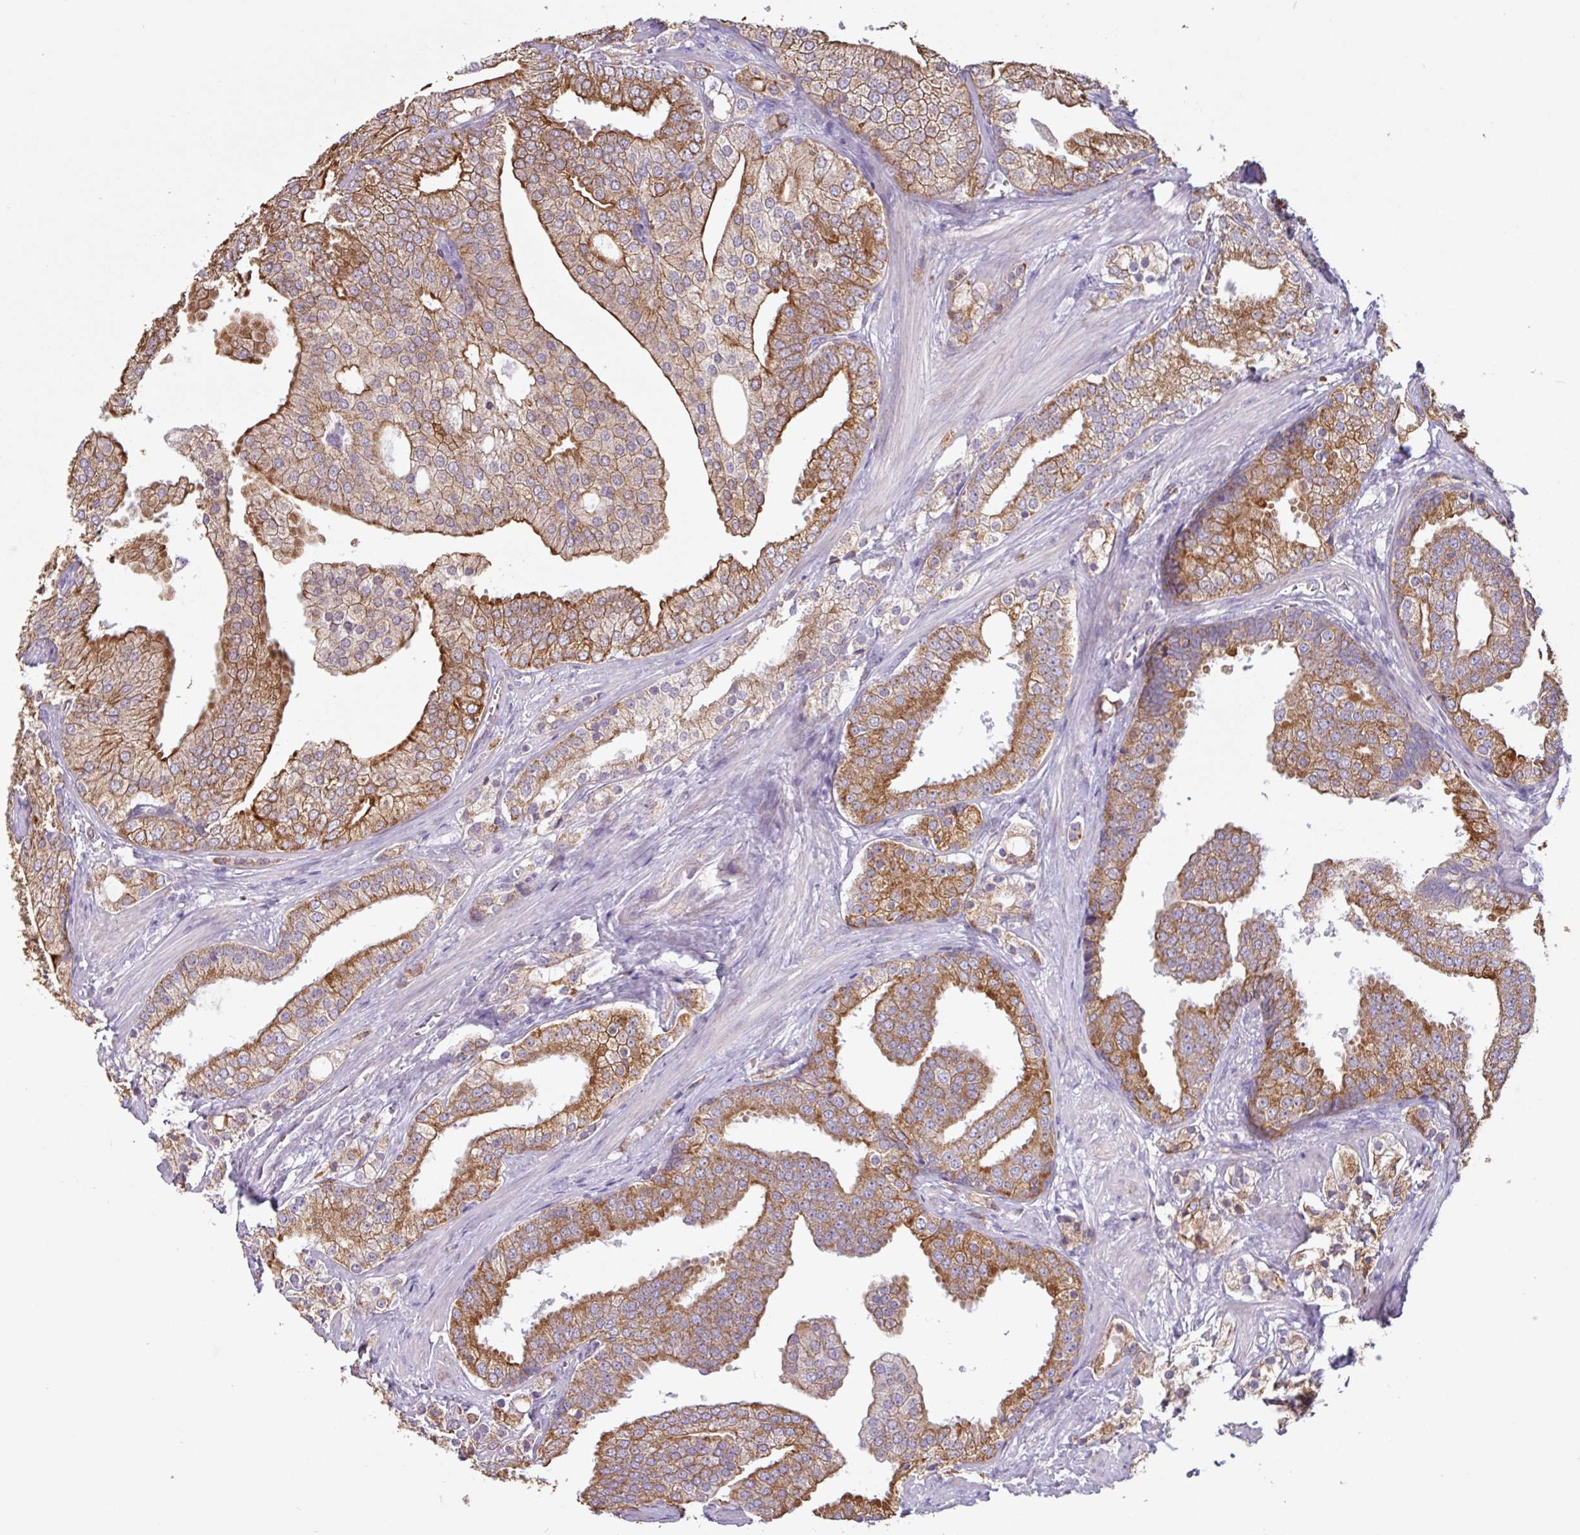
{"staining": {"intensity": "moderate", "quantity": ">75%", "location": "cytoplasmic/membranous"}, "tissue": "prostate cancer", "cell_type": "Tumor cells", "image_type": "cancer", "snomed": [{"axis": "morphology", "description": "Adenocarcinoma, High grade"}, {"axis": "topography", "description": "Prostate"}], "caption": "Brown immunohistochemical staining in high-grade adenocarcinoma (prostate) exhibits moderate cytoplasmic/membranous expression in about >75% of tumor cells.", "gene": "CAMK1", "patient": {"sex": "male", "age": 50}}